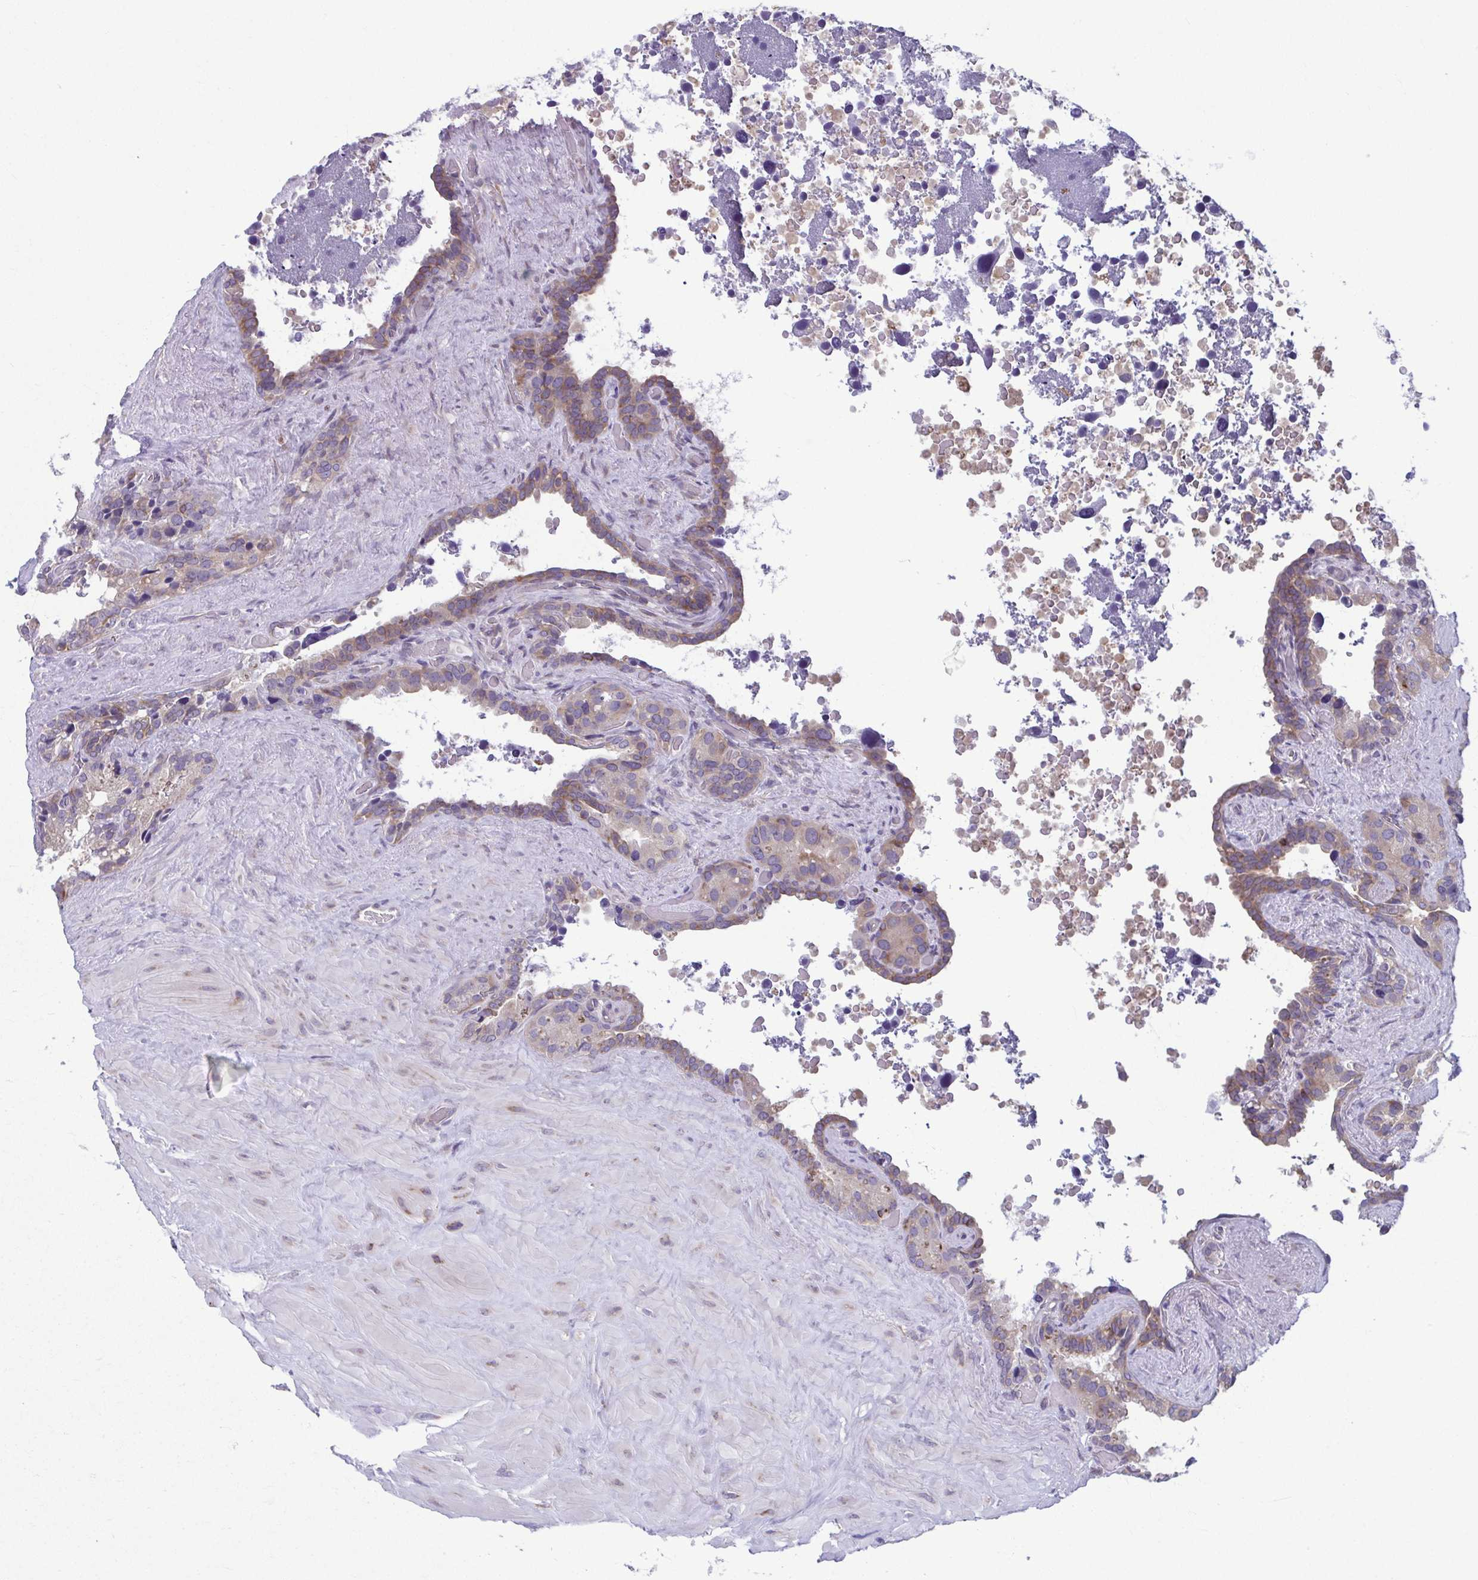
{"staining": {"intensity": "weak", "quantity": "<25%", "location": "cytoplasmic/membranous"}, "tissue": "seminal vesicle", "cell_type": "Glandular cells", "image_type": "normal", "snomed": [{"axis": "morphology", "description": "Normal tissue, NOS"}, {"axis": "topography", "description": "Seminal veicle"}], "caption": "This is an immunohistochemistry photomicrograph of unremarkable seminal vesicle. There is no positivity in glandular cells.", "gene": "TMEM108", "patient": {"sex": "male", "age": 60}}